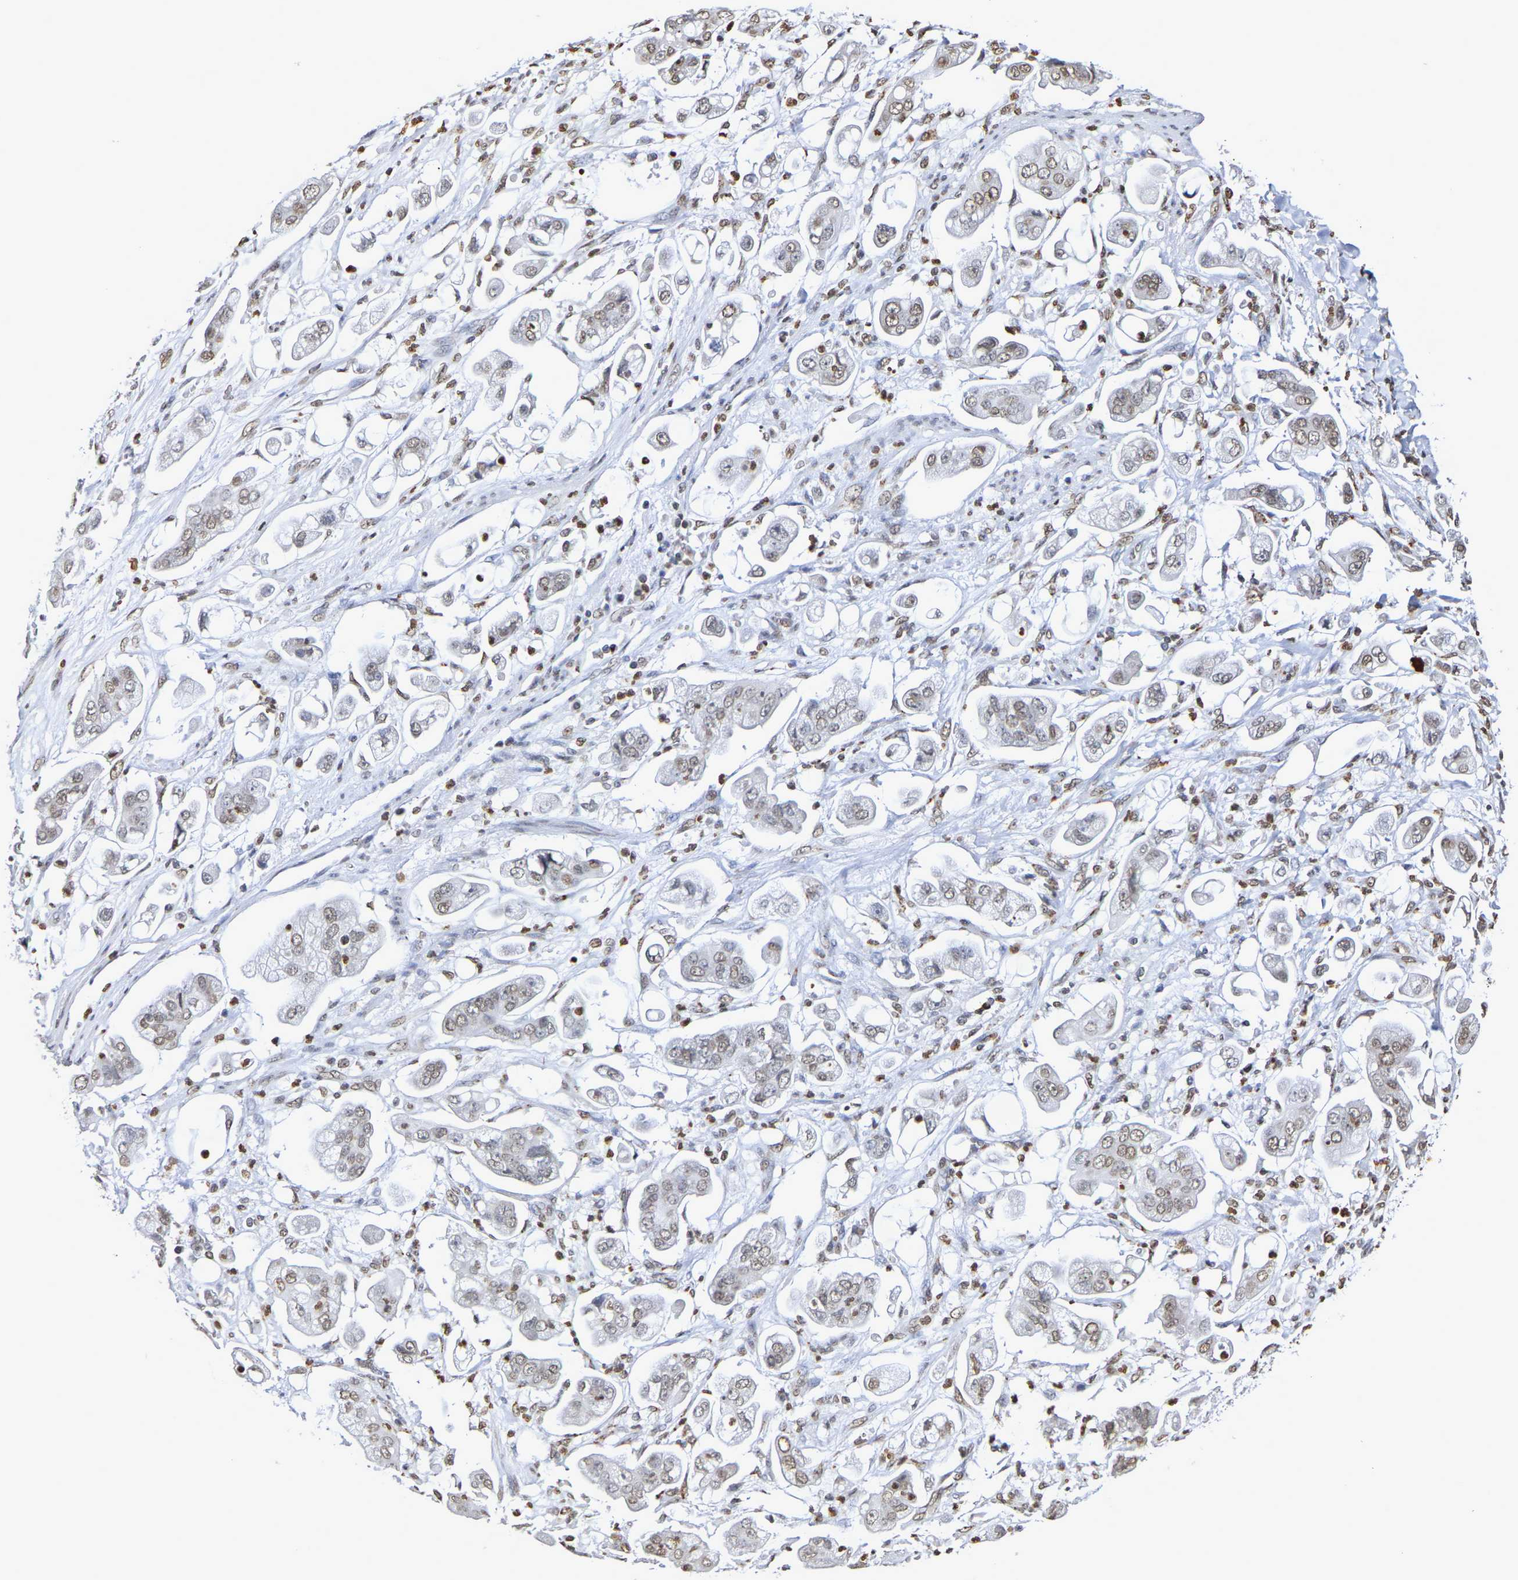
{"staining": {"intensity": "weak", "quantity": ">75%", "location": "nuclear"}, "tissue": "stomach cancer", "cell_type": "Tumor cells", "image_type": "cancer", "snomed": [{"axis": "morphology", "description": "Adenocarcinoma, NOS"}, {"axis": "topography", "description": "Stomach"}], "caption": "Immunohistochemical staining of stomach cancer displays low levels of weak nuclear protein staining in about >75% of tumor cells.", "gene": "ATF4", "patient": {"sex": "male", "age": 62}}